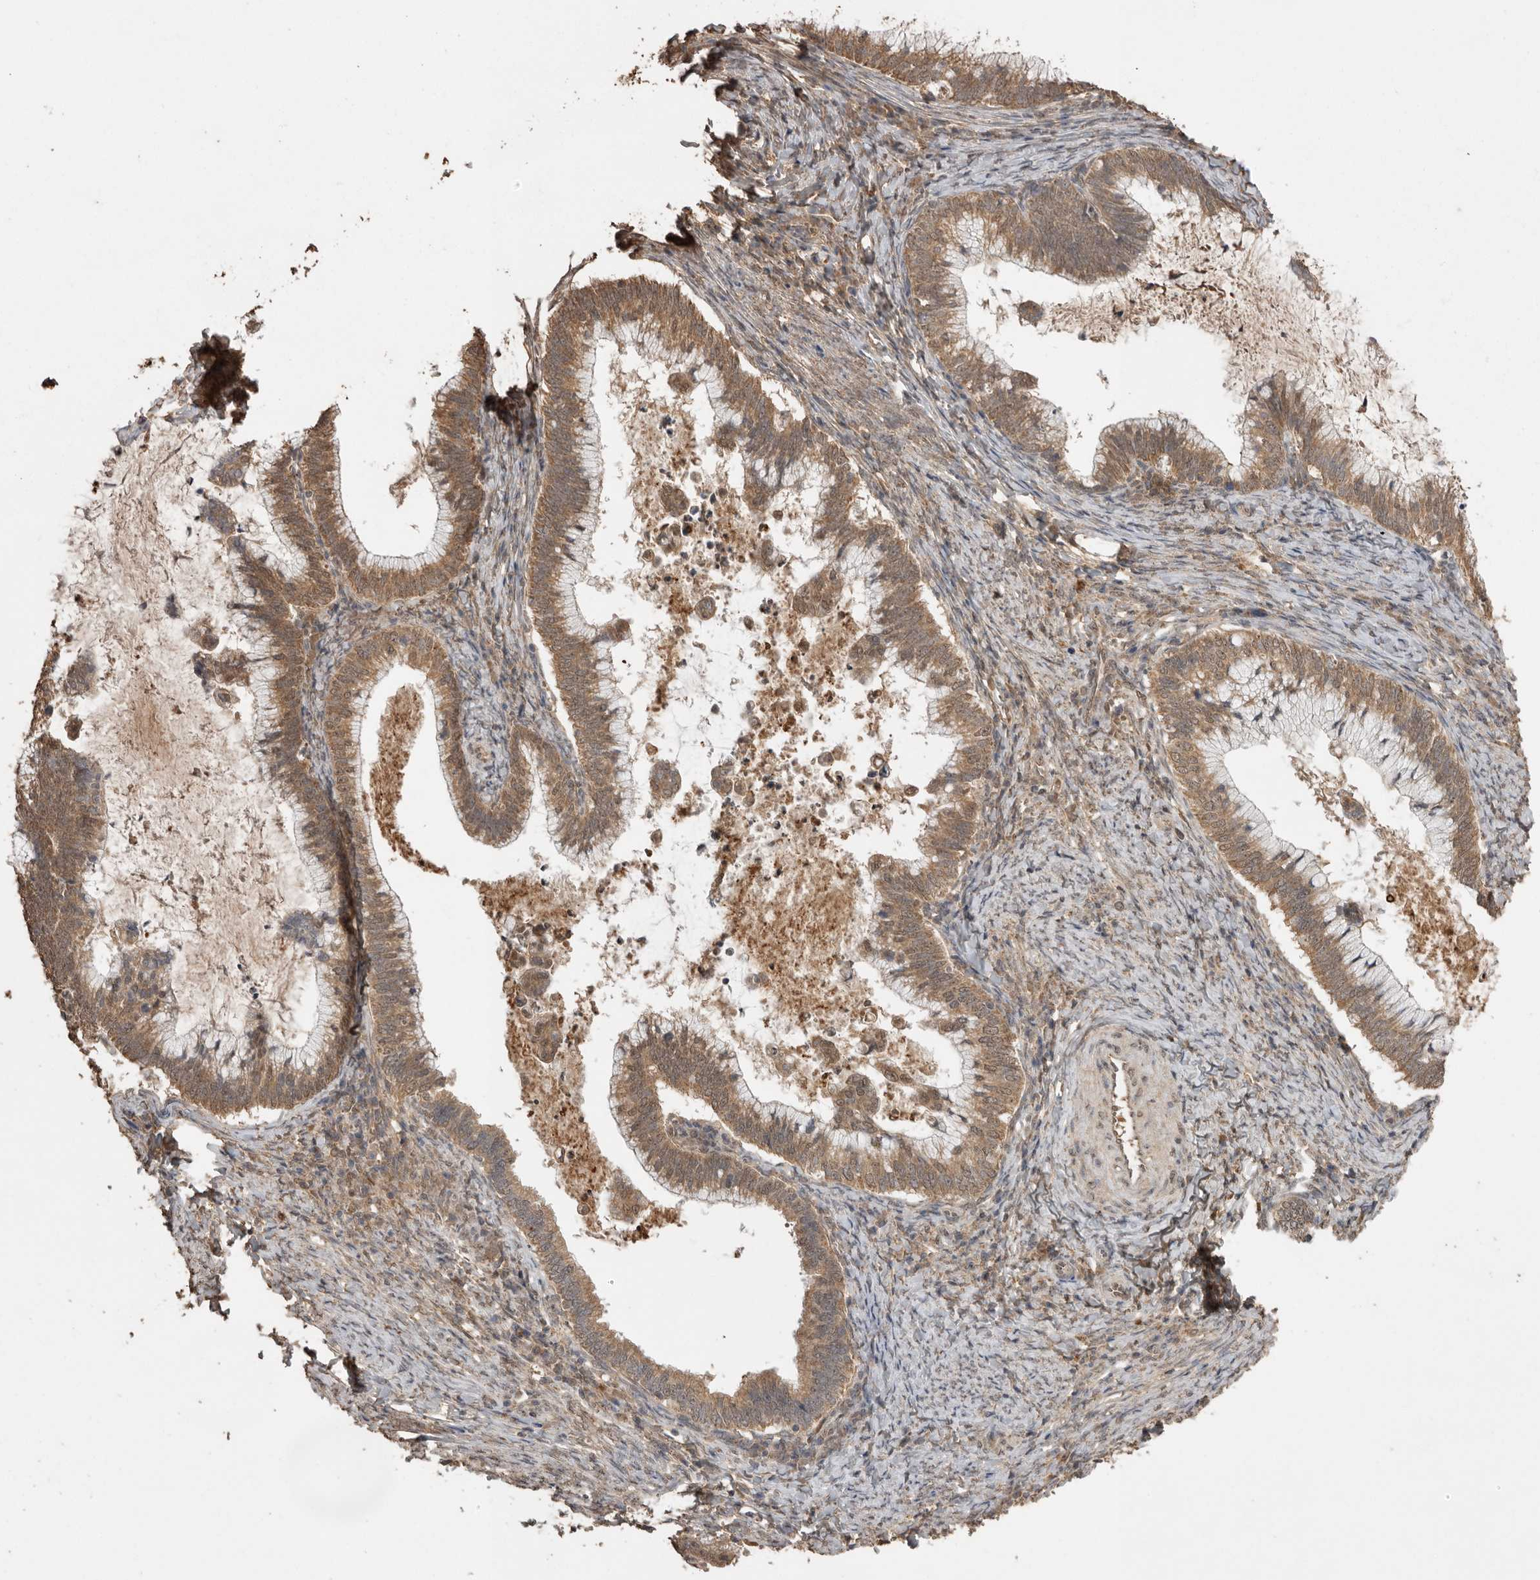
{"staining": {"intensity": "moderate", "quantity": ">75%", "location": "cytoplasmic/membranous"}, "tissue": "cervical cancer", "cell_type": "Tumor cells", "image_type": "cancer", "snomed": [{"axis": "morphology", "description": "Adenocarcinoma, NOS"}, {"axis": "topography", "description": "Cervix"}], "caption": "IHC image of neoplastic tissue: cervical adenocarcinoma stained using IHC exhibits medium levels of moderate protein expression localized specifically in the cytoplasmic/membranous of tumor cells, appearing as a cytoplasmic/membranous brown color.", "gene": "JAG2", "patient": {"sex": "female", "age": 36}}